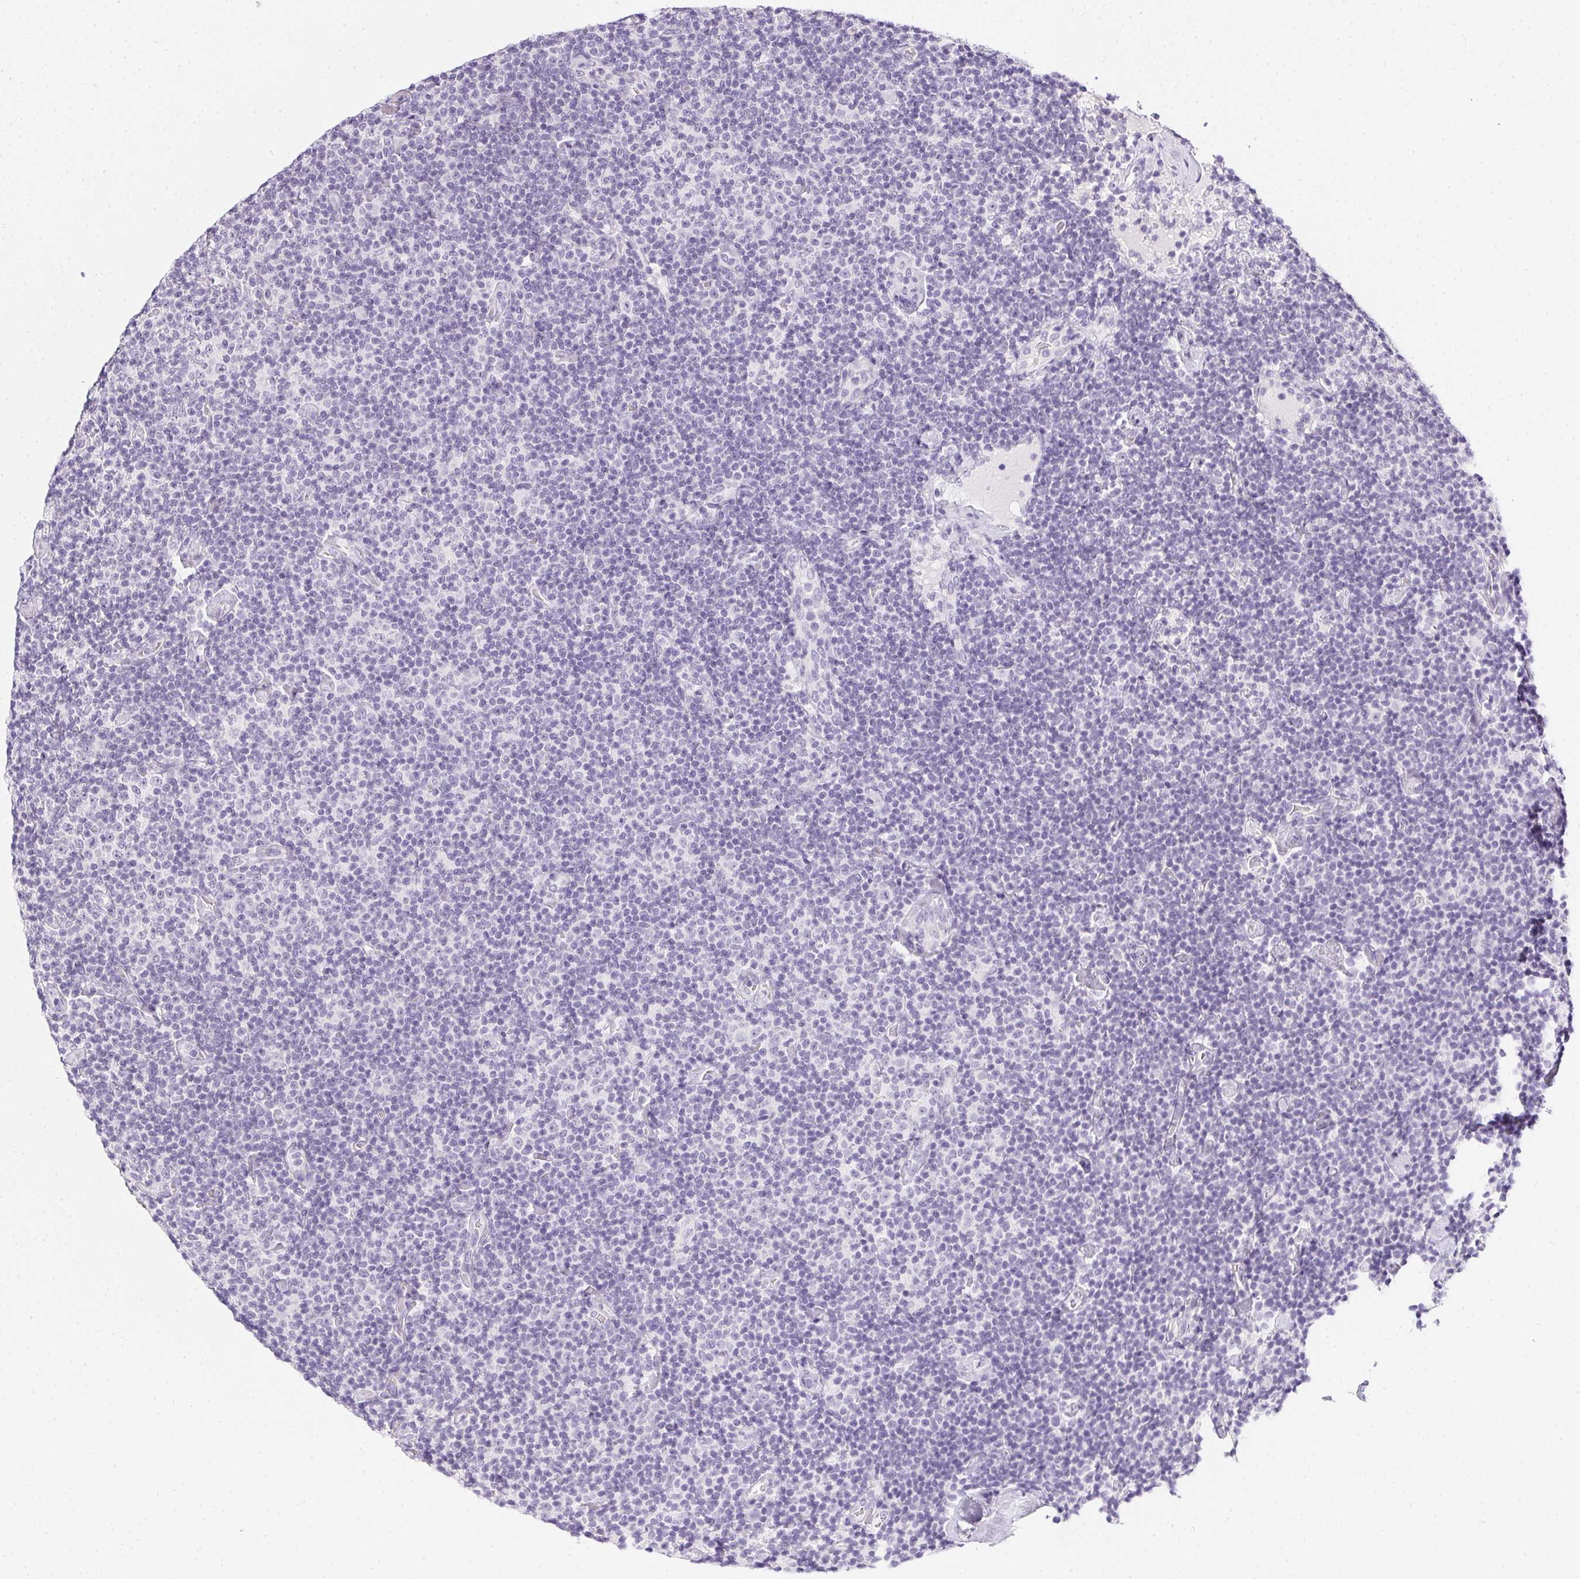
{"staining": {"intensity": "negative", "quantity": "none", "location": "none"}, "tissue": "lymphoma", "cell_type": "Tumor cells", "image_type": "cancer", "snomed": [{"axis": "morphology", "description": "Malignant lymphoma, non-Hodgkin's type, Low grade"}, {"axis": "topography", "description": "Lymph node"}], "caption": "This is an immunohistochemistry (IHC) image of human low-grade malignant lymphoma, non-Hodgkin's type. There is no staining in tumor cells.", "gene": "PPY", "patient": {"sex": "male", "age": 81}}